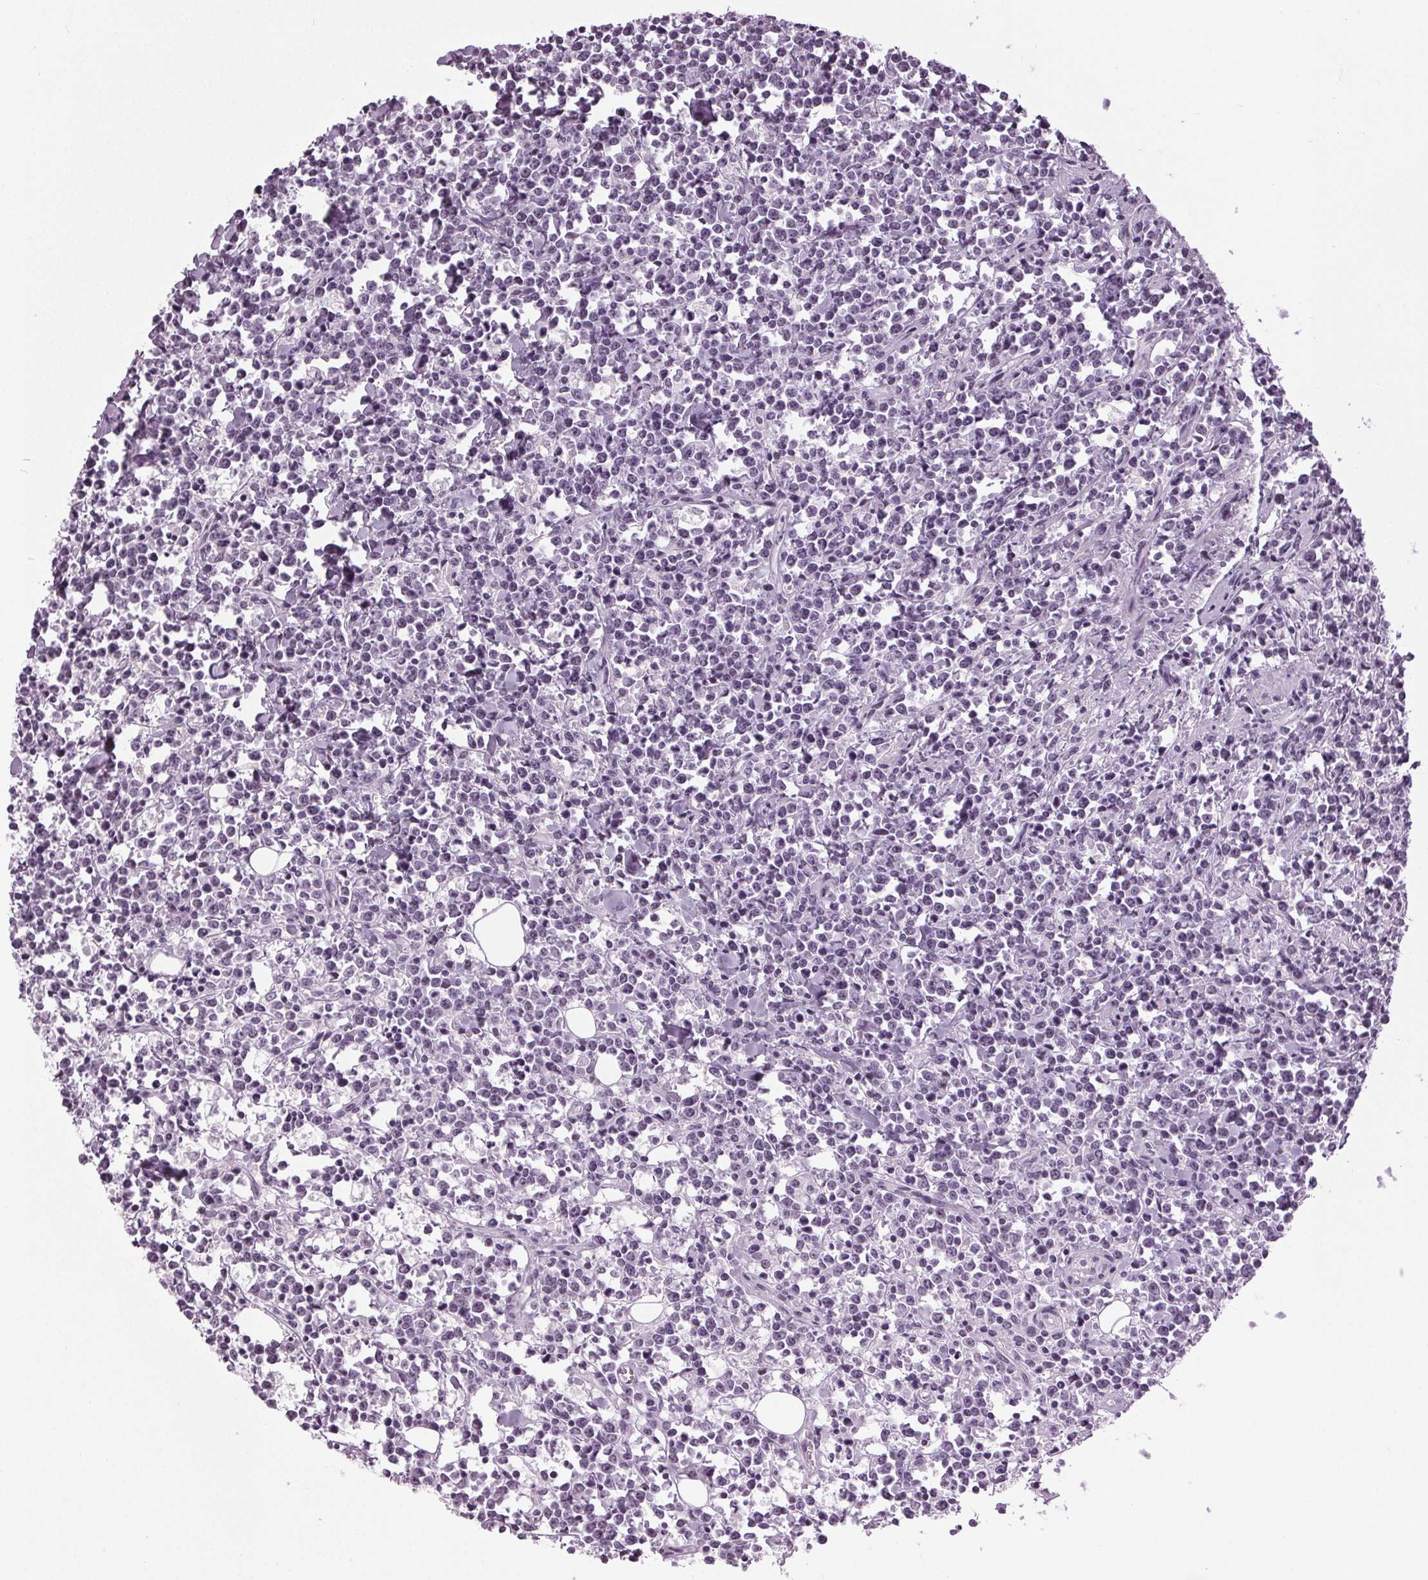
{"staining": {"intensity": "negative", "quantity": "none", "location": "none"}, "tissue": "lymphoma", "cell_type": "Tumor cells", "image_type": "cancer", "snomed": [{"axis": "morphology", "description": "Malignant lymphoma, non-Hodgkin's type, High grade"}, {"axis": "topography", "description": "Small intestine"}], "caption": "This is a photomicrograph of immunohistochemistry staining of malignant lymphoma, non-Hodgkin's type (high-grade), which shows no positivity in tumor cells.", "gene": "DNAH12", "patient": {"sex": "female", "age": 56}}